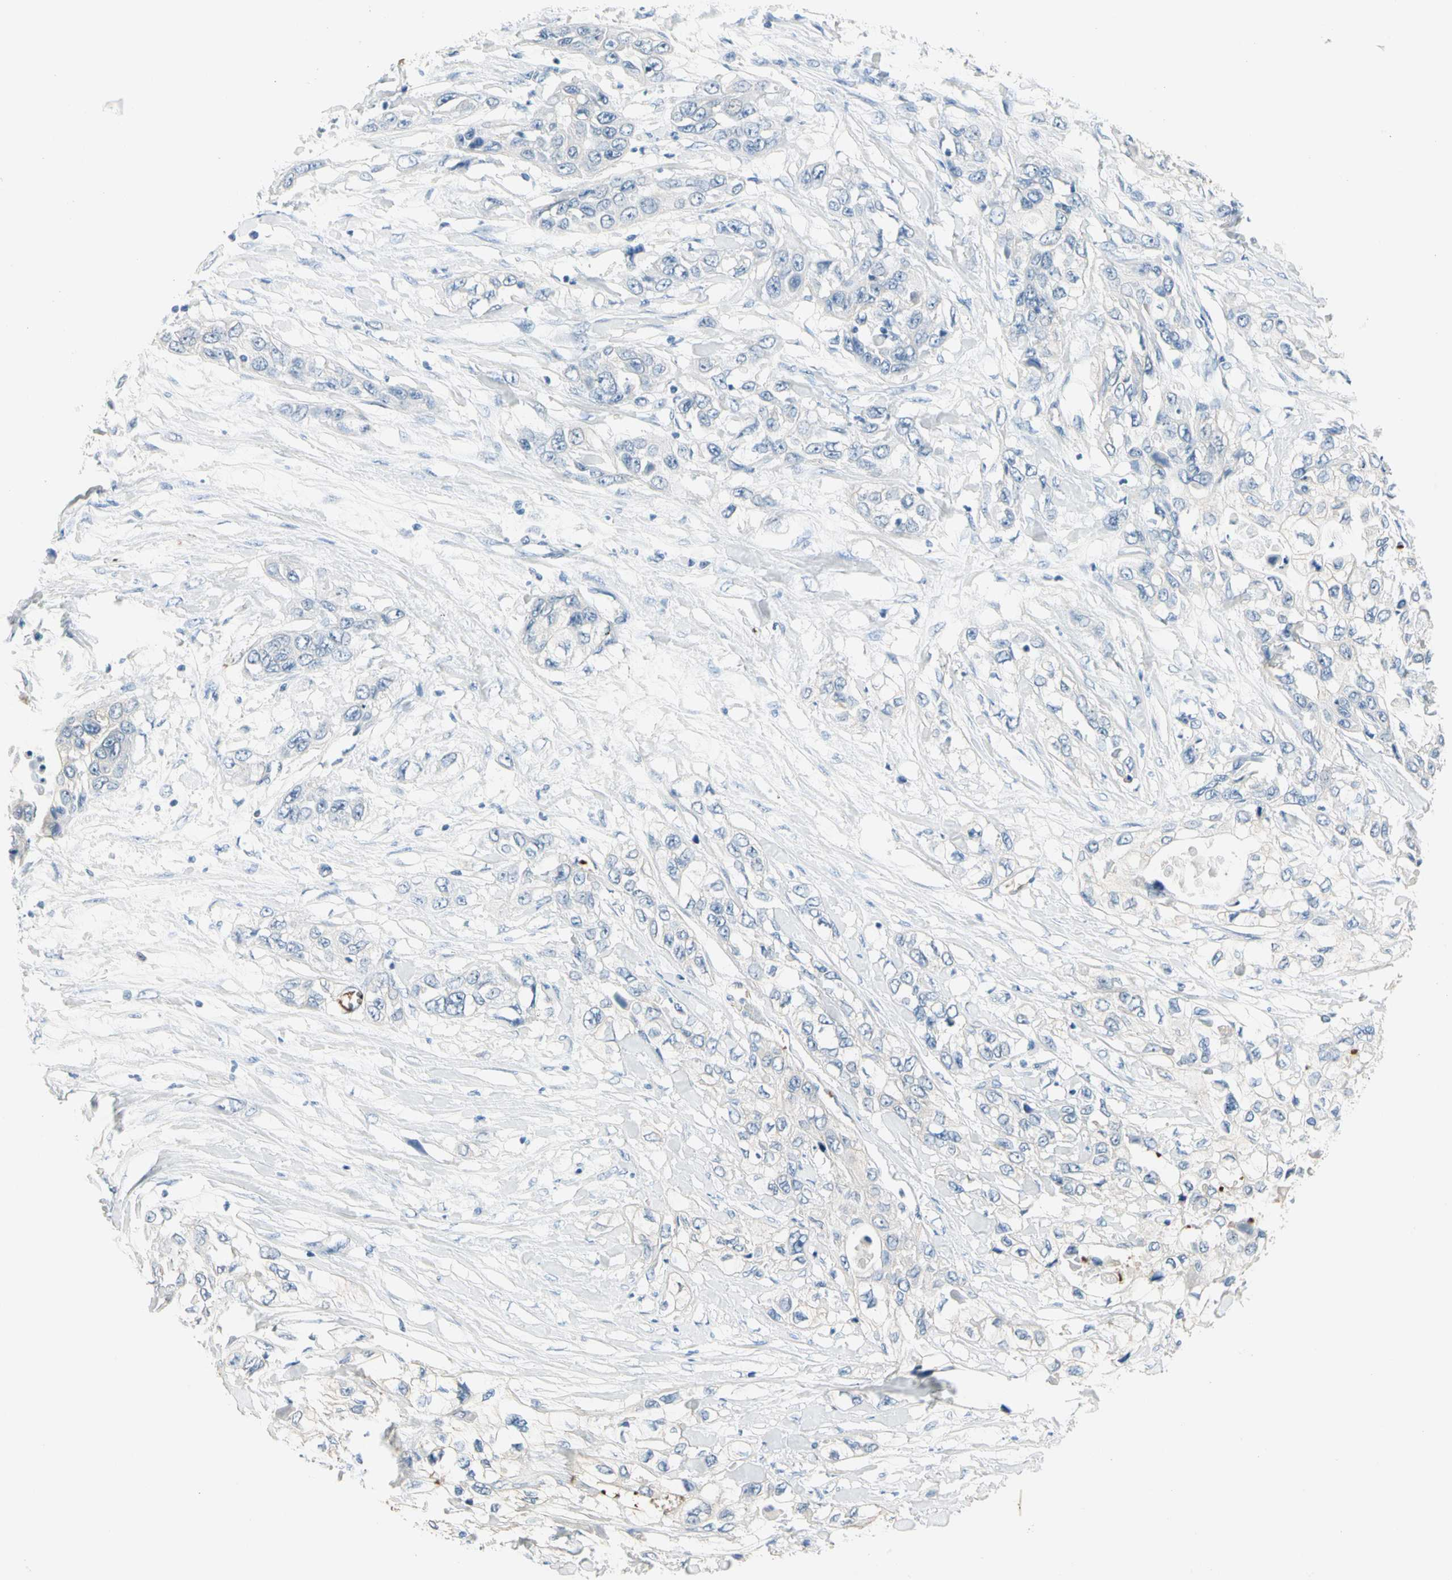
{"staining": {"intensity": "negative", "quantity": "none", "location": "none"}, "tissue": "pancreatic cancer", "cell_type": "Tumor cells", "image_type": "cancer", "snomed": [{"axis": "morphology", "description": "Adenocarcinoma, NOS"}, {"axis": "topography", "description": "Pancreas"}], "caption": "This is an immunohistochemistry (IHC) histopathology image of human pancreatic cancer (adenocarcinoma). There is no staining in tumor cells.", "gene": "CA1", "patient": {"sex": "female", "age": 70}}